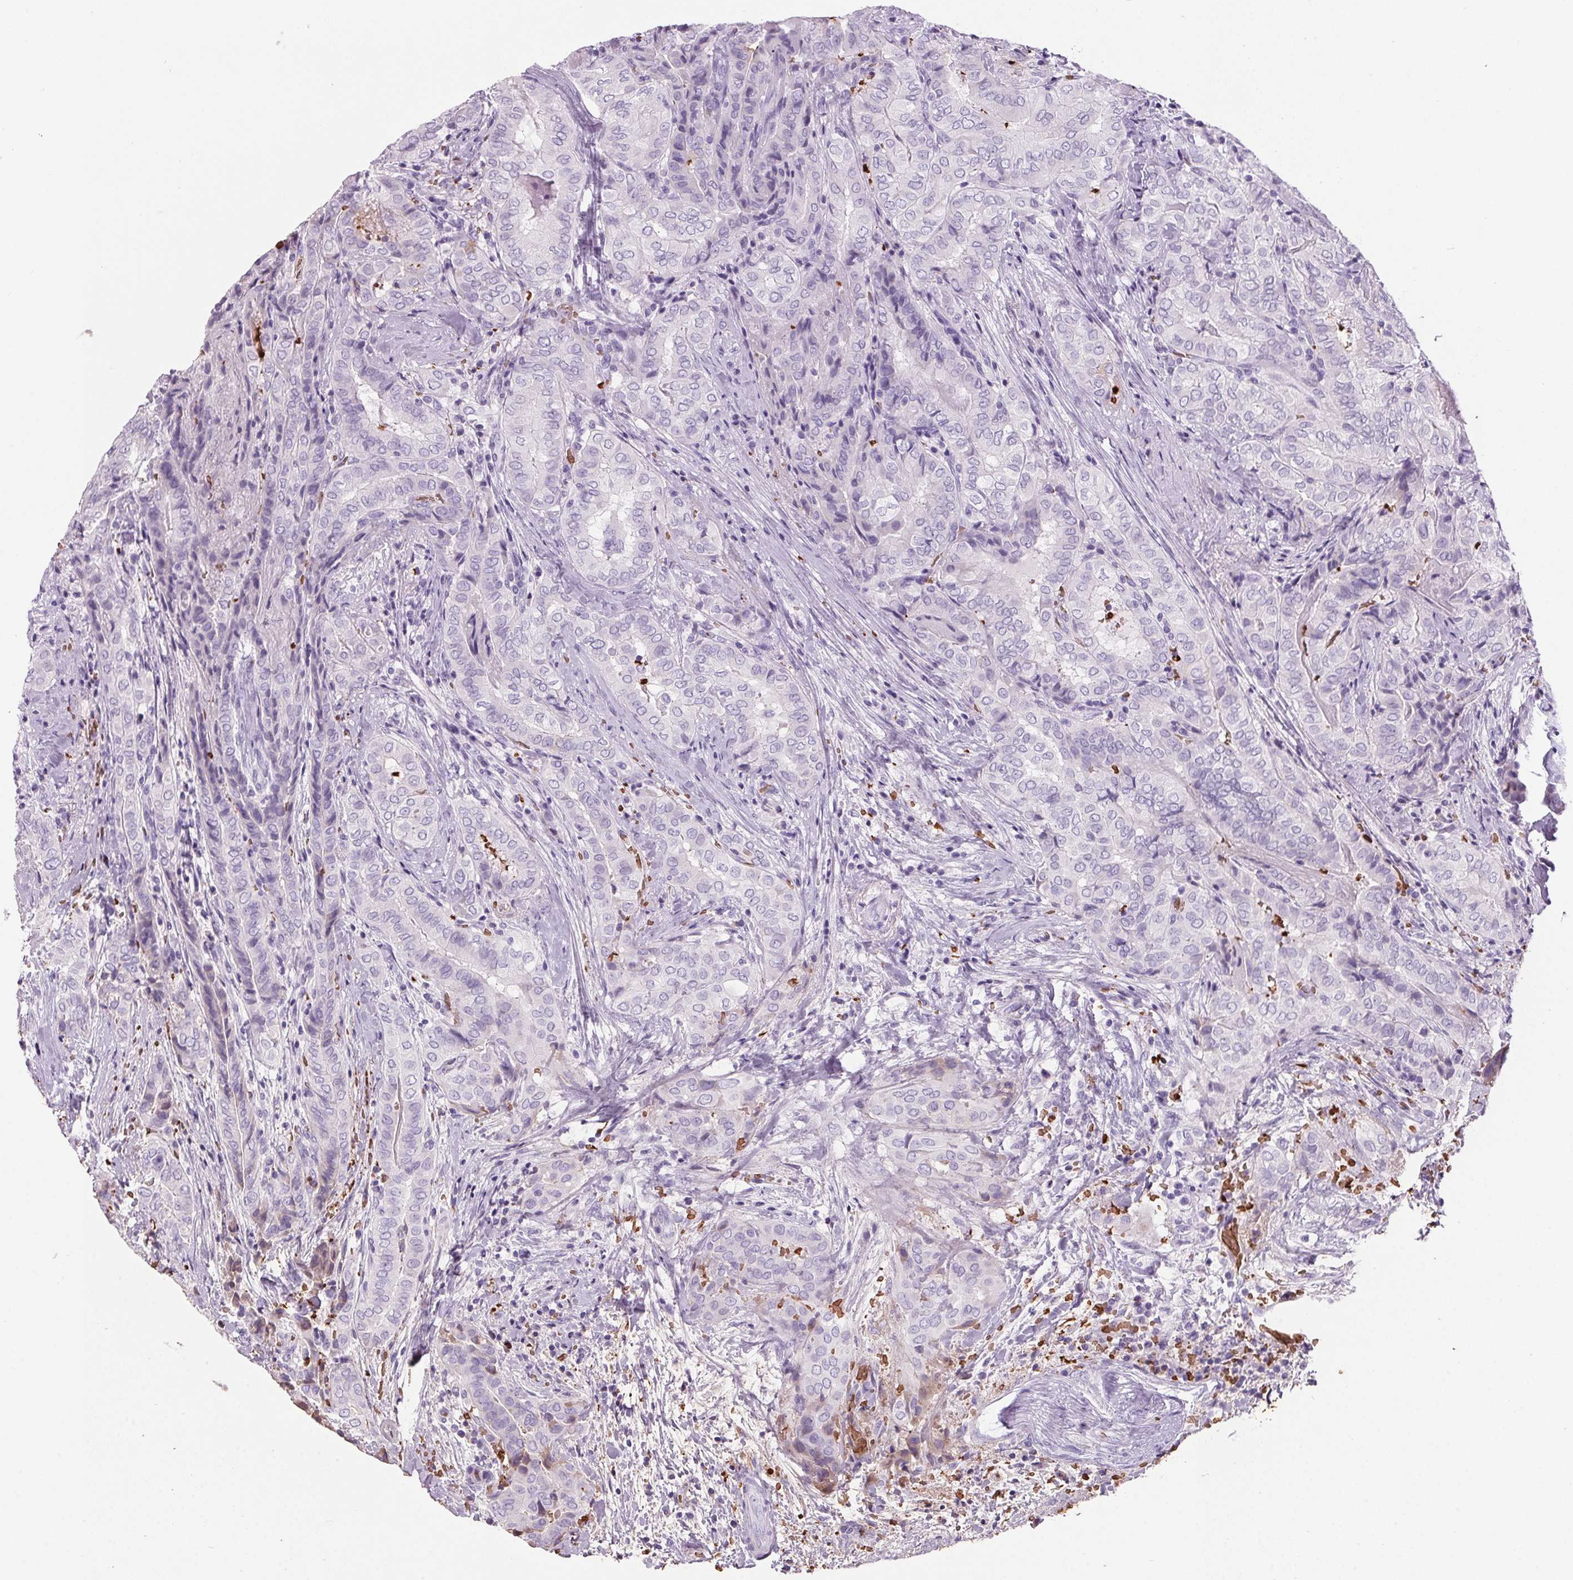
{"staining": {"intensity": "negative", "quantity": "none", "location": "none"}, "tissue": "thyroid cancer", "cell_type": "Tumor cells", "image_type": "cancer", "snomed": [{"axis": "morphology", "description": "Papillary adenocarcinoma, NOS"}, {"axis": "topography", "description": "Thyroid gland"}], "caption": "Immunohistochemistry (IHC) of thyroid papillary adenocarcinoma exhibits no positivity in tumor cells.", "gene": "HBQ1", "patient": {"sex": "female", "age": 61}}